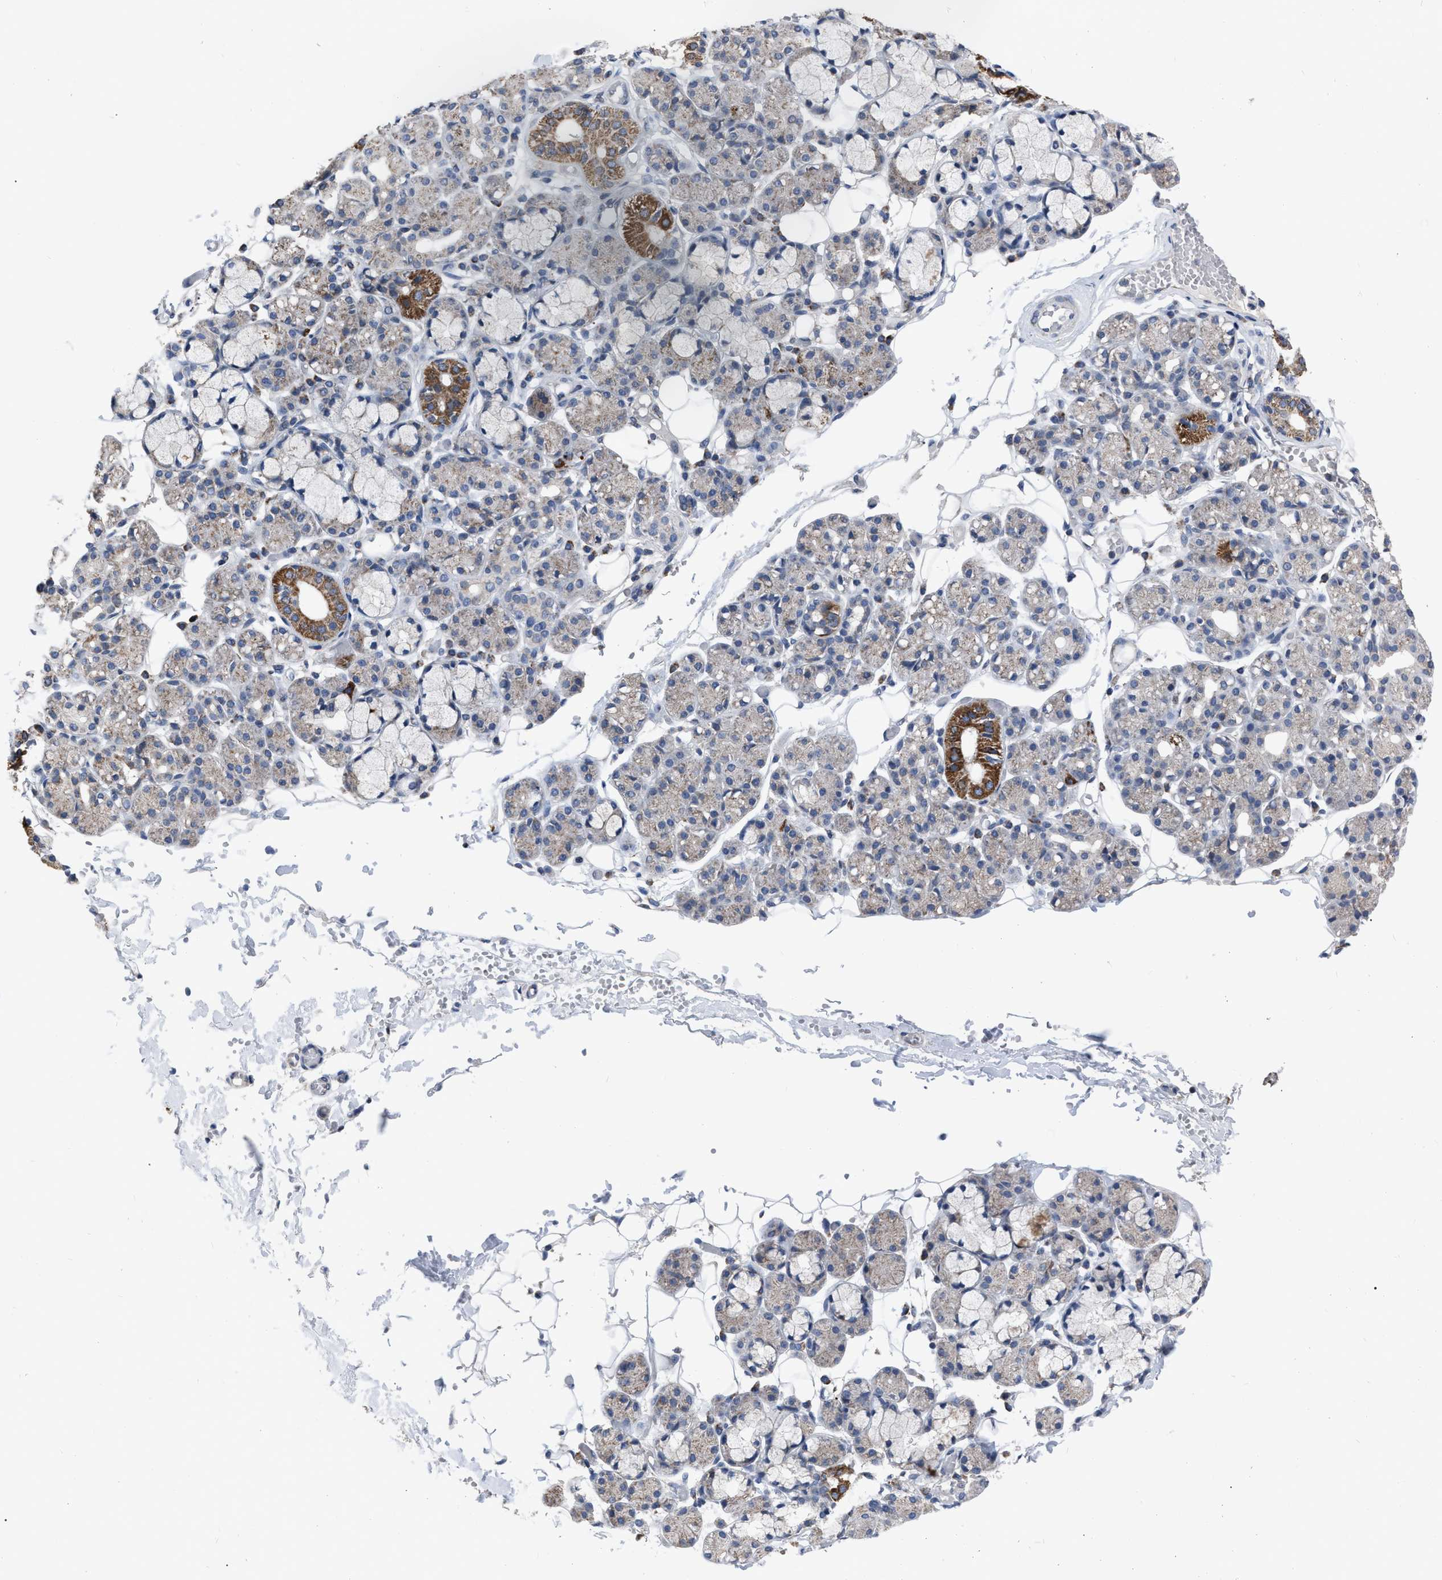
{"staining": {"intensity": "moderate", "quantity": "<25%", "location": "cytoplasmic/membranous"}, "tissue": "salivary gland", "cell_type": "Glandular cells", "image_type": "normal", "snomed": [{"axis": "morphology", "description": "Normal tissue, NOS"}, {"axis": "topography", "description": "Salivary gland"}], "caption": "Brown immunohistochemical staining in benign salivary gland reveals moderate cytoplasmic/membranous positivity in about <25% of glandular cells. (Stains: DAB in brown, nuclei in blue, Microscopy: brightfield microscopy at high magnification).", "gene": "DDX56", "patient": {"sex": "male", "age": 63}}